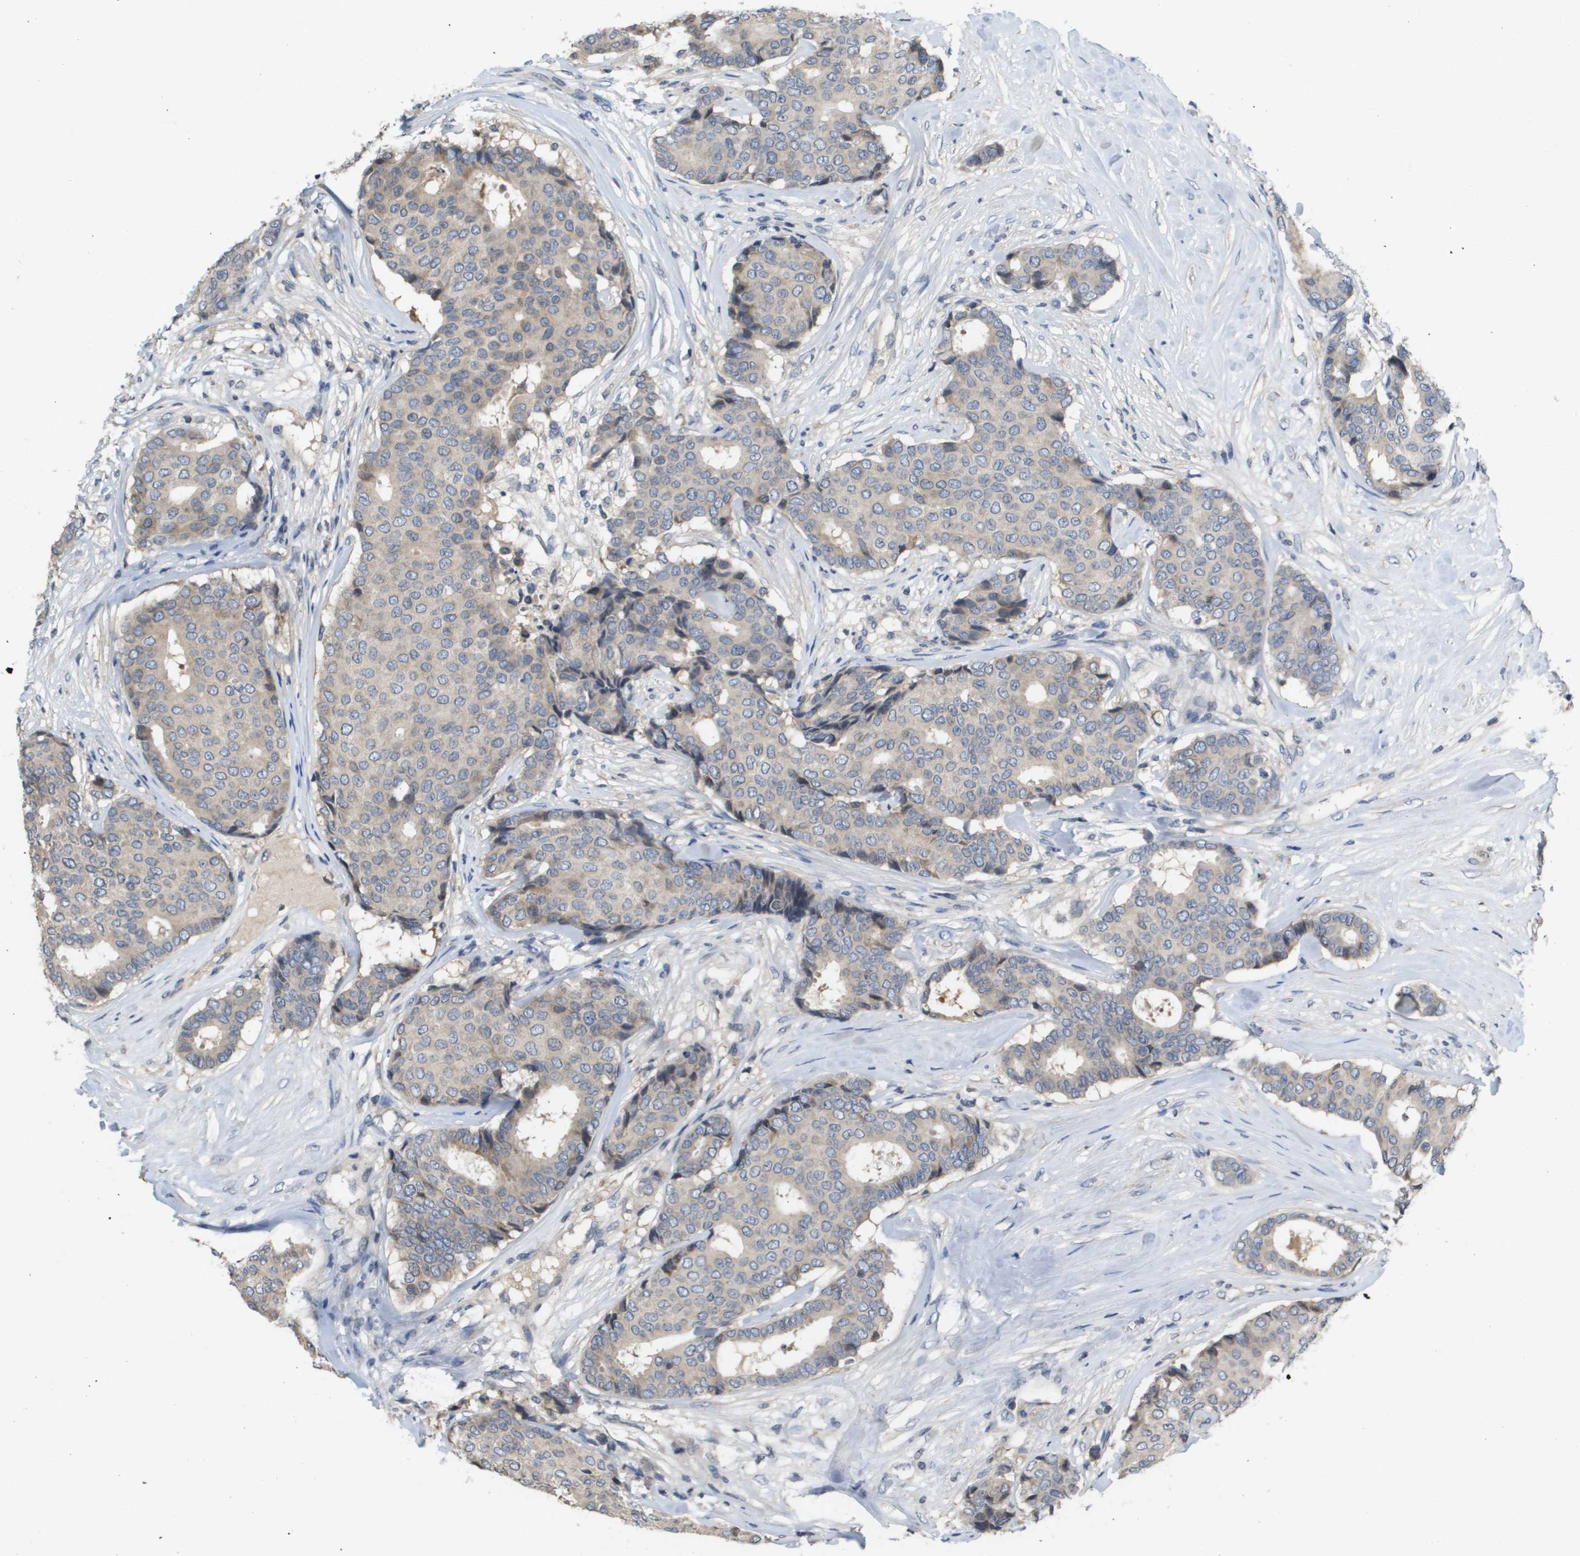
{"staining": {"intensity": "weak", "quantity": "<25%", "location": "cytoplasmic/membranous"}, "tissue": "breast cancer", "cell_type": "Tumor cells", "image_type": "cancer", "snomed": [{"axis": "morphology", "description": "Duct carcinoma"}, {"axis": "topography", "description": "Breast"}], "caption": "High power microscopy histopathology image of an immunohistochemistry (IHC) image of intraductal carcinoma (breast), revealing no significant staining in tumor cells.", "gene": "CAPN11", "patient": {"sex": "female", "age": 75}}